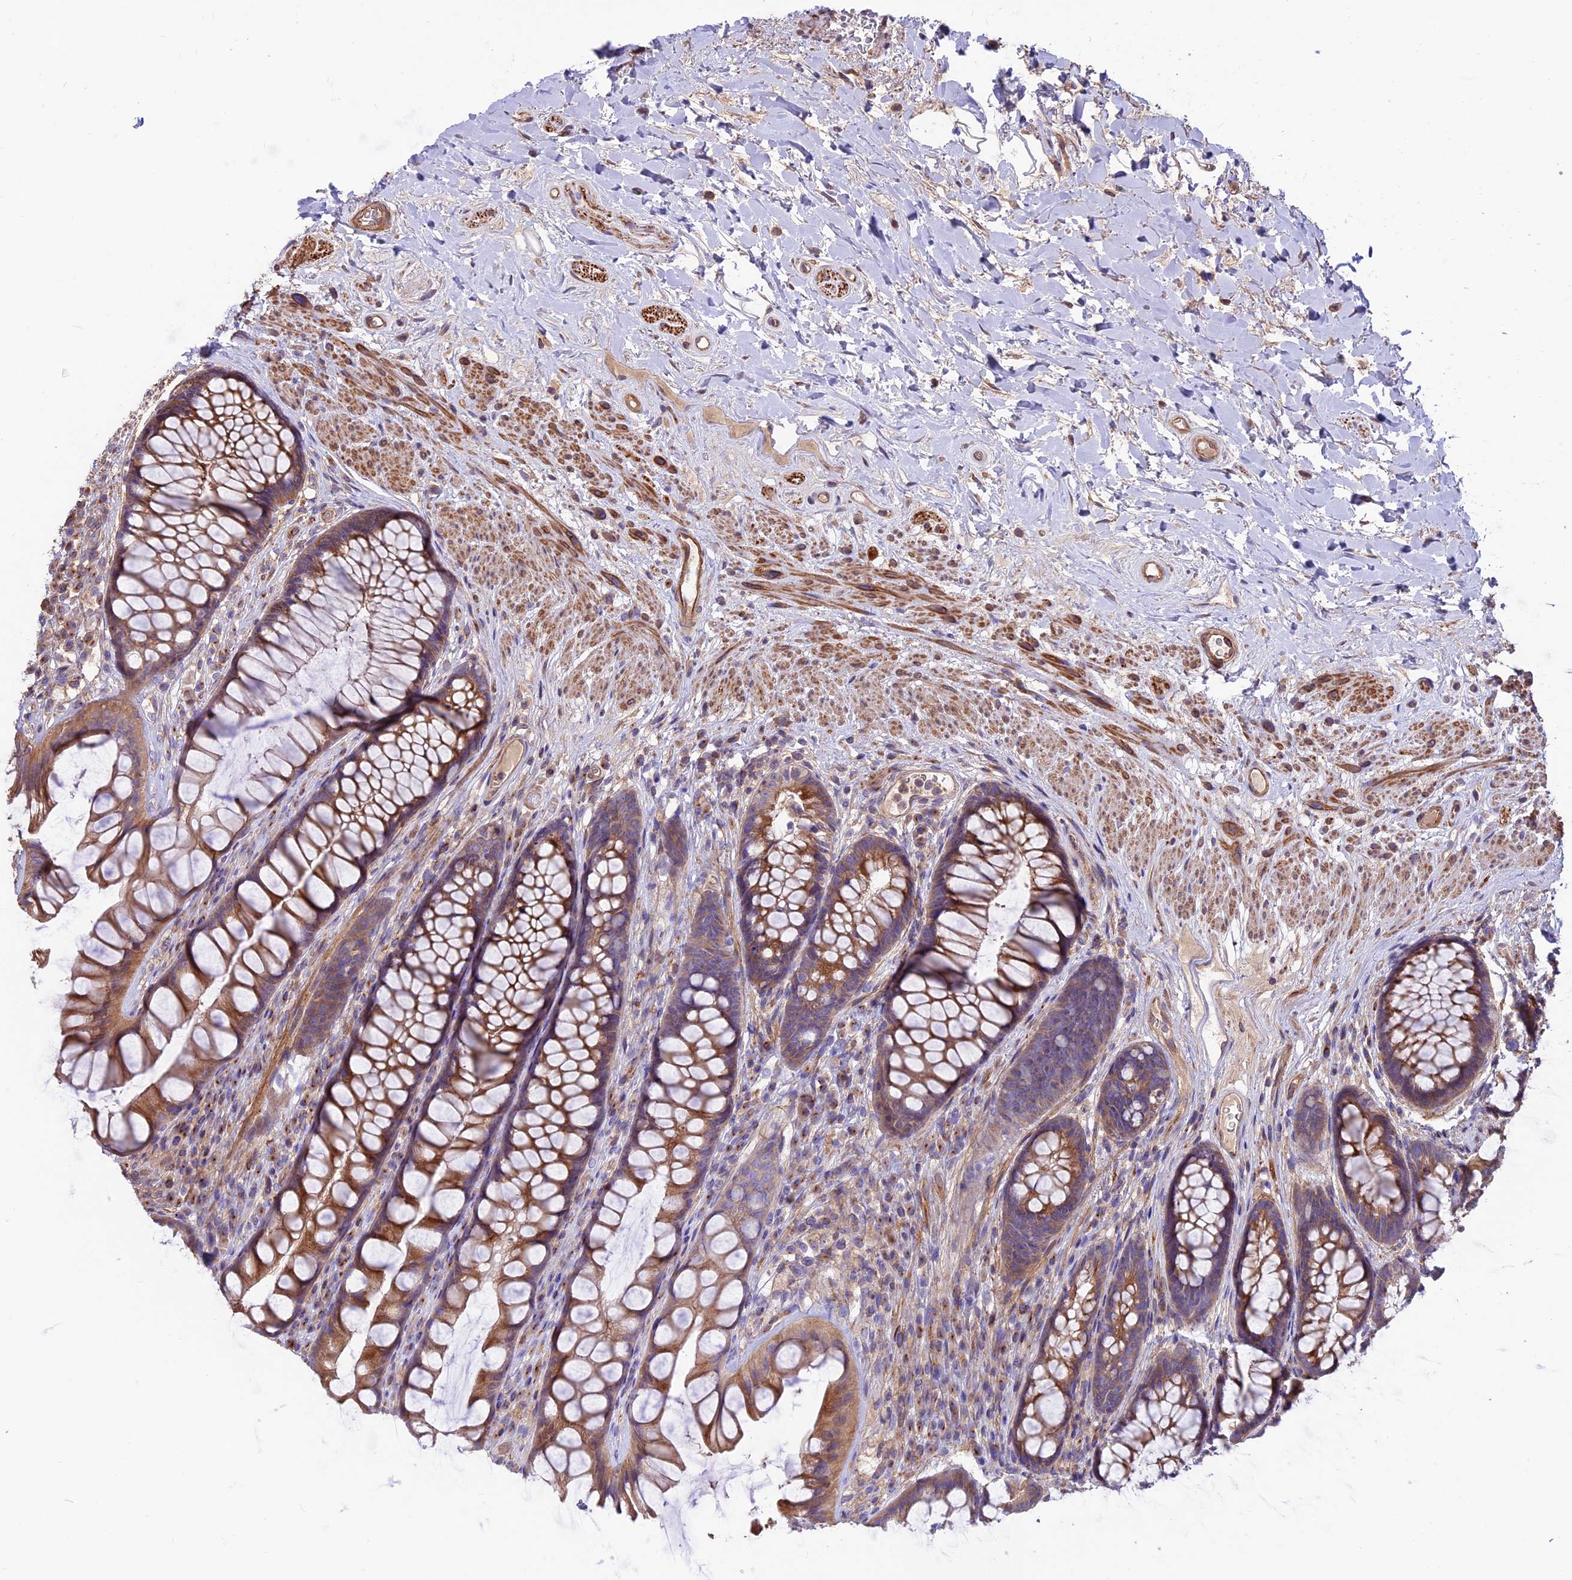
{"staining": {"intensity": "moderate", "quantity": ">75%", "location": "cytoplasmic/membranous"}, "tissue": "rectum", "cell_type": "Glandular cells", "image_type": "normal", "snomed": [{"axis": "morphology", "description": "Normal tissue, NOS"}, {"axis": "topography", "description": "Rectum"}], "caption": "DAB immunohistochemical staining of unremarkable human rectum reveals moderate cytoplasmic/membranous protein staining in approximately >75% of glandular cells. (Brightfield microscopy of DAB IHC at high magnification).", "gene": "ANO3", "patient": {"sex": "male", "age": 74}}